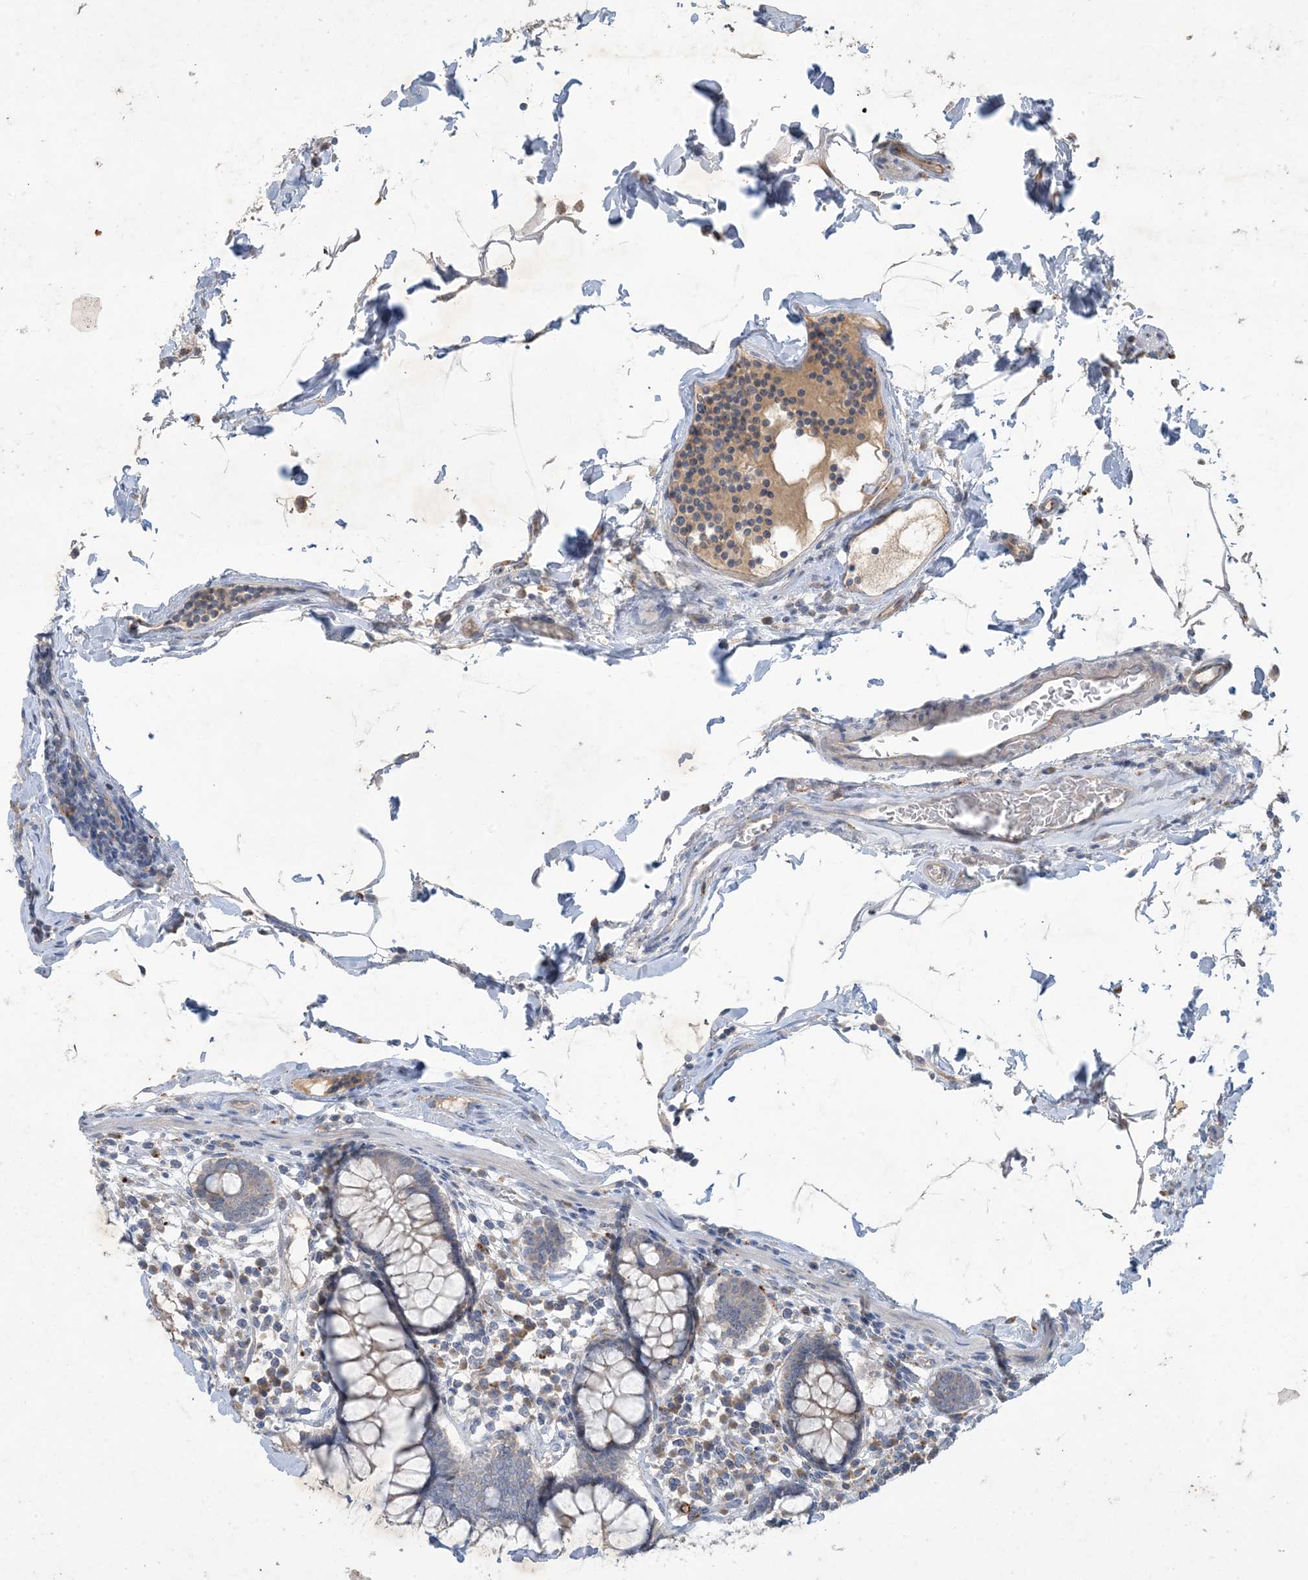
{"staining": {"intensity": "negative", "quantity": "none", "location": "none"}, "tissue": "colon", "cell_type": "Endothelial cells", "image_type": "normal", "snomed": [{"axis": "morphology", "description": "Normal tissue, NOS"}, {"axis": "topography", "description": "Colon"}], "caption": "The histopathology image exhibits no significant positivity in endothelial cells of colon. The staining is performed using DAB brown chromogen with nuclei counter-stained in using hematoxylin.", "gene": "MRPS18A", "patient": {"sex": "female", "age": 79}}